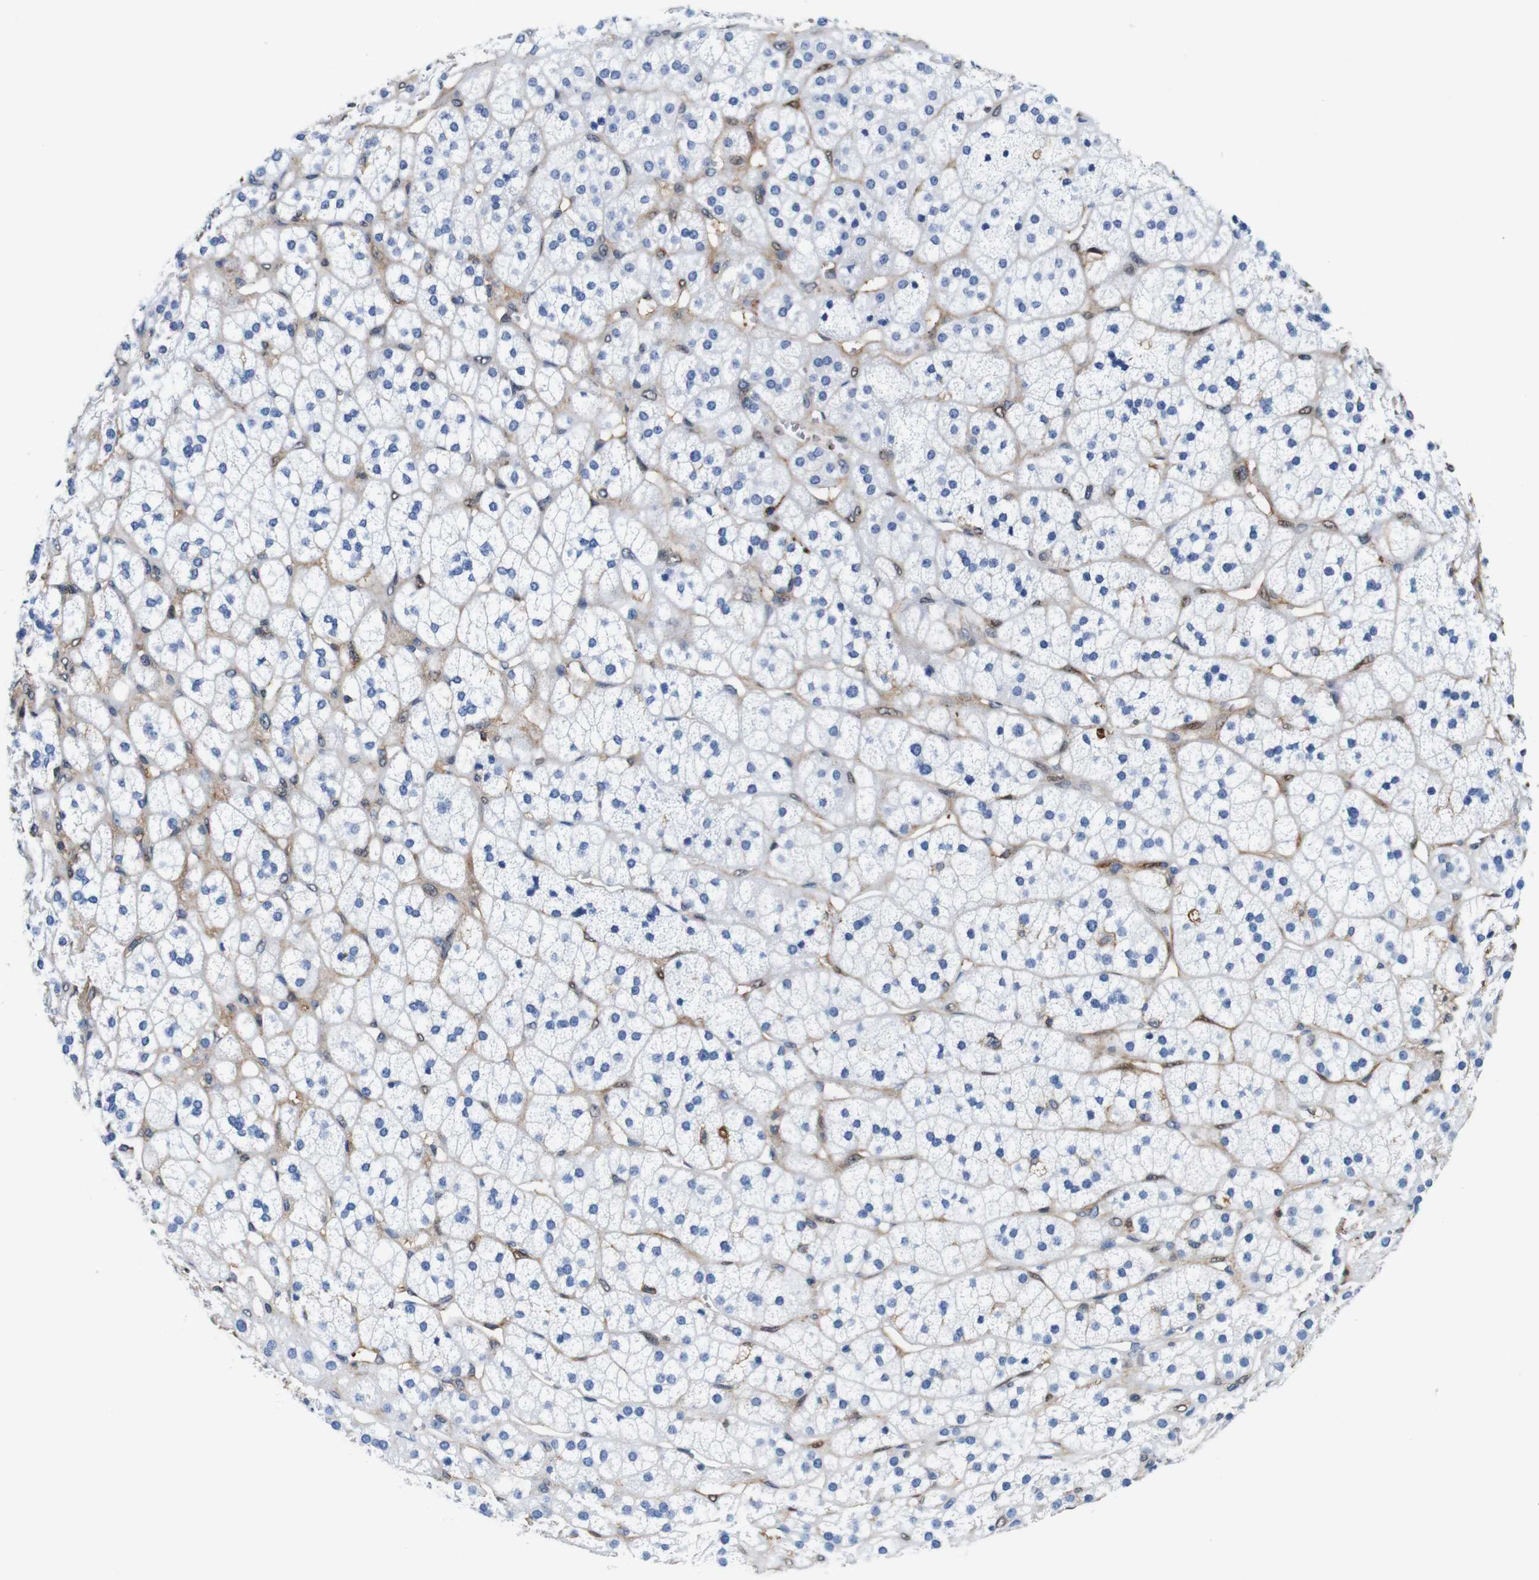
{"staining": {"intensity": "negative", "quantity": "none", "location": "none"}, "tissue": "adrenal gland", "cell_type": "Glandular cells", "image_type": "normal", "snomed": [{"axis": "morphology", "description": "Normal tissue, NOS"}, {"axis": "topography", "description": "Adrenal gland"}], "caption": "An immunohistochemistry (IHC) histopathology image of benign adrenal gland is shown. There is no staining in glandular cells of adrenal gland.", "gene": "ANXA1", "patient": {"sex": "male", "age": 56}}